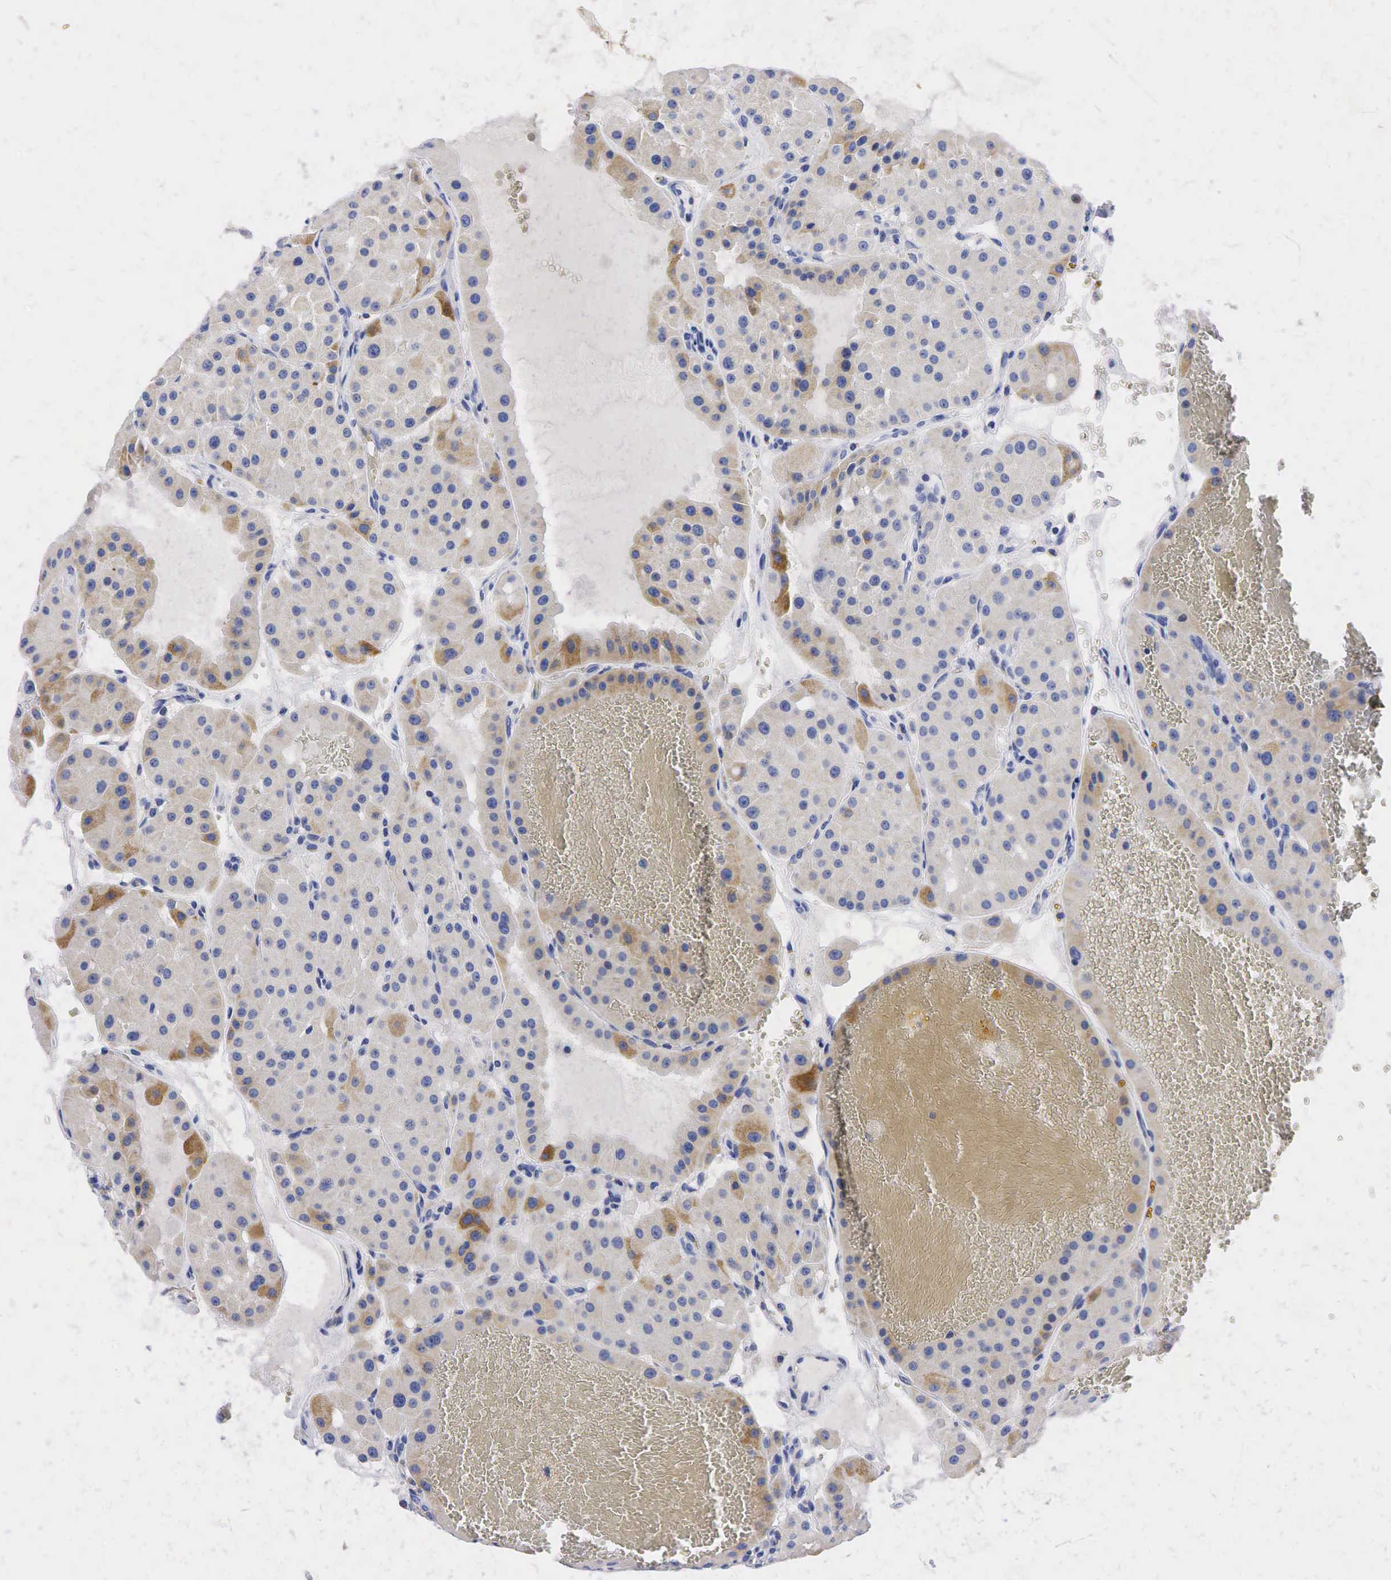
{"staining": {"intensity": "weak", "quantity": "25%-75%", "location": "cytoplasmic/membranous"}, "tissue": "renal cancer", "cell_type": "Tumor cells", "image_type": "cancer", "snomed": [{"axis": "morphology", "description": "Adenocarcinoma, uncertain malignant potential"}, {"axis": "topography", "description": "Kidney"}], "caption": "Protein analysis of renal cancer (adenocarcinoma,  uncertain malignant potential) tissue displays weak cytoplasmic/membranous positivity in approximately 25%-75% of tumor cells.", "gene": "SYP", "patient": {"sex": "male", "age": 63}}